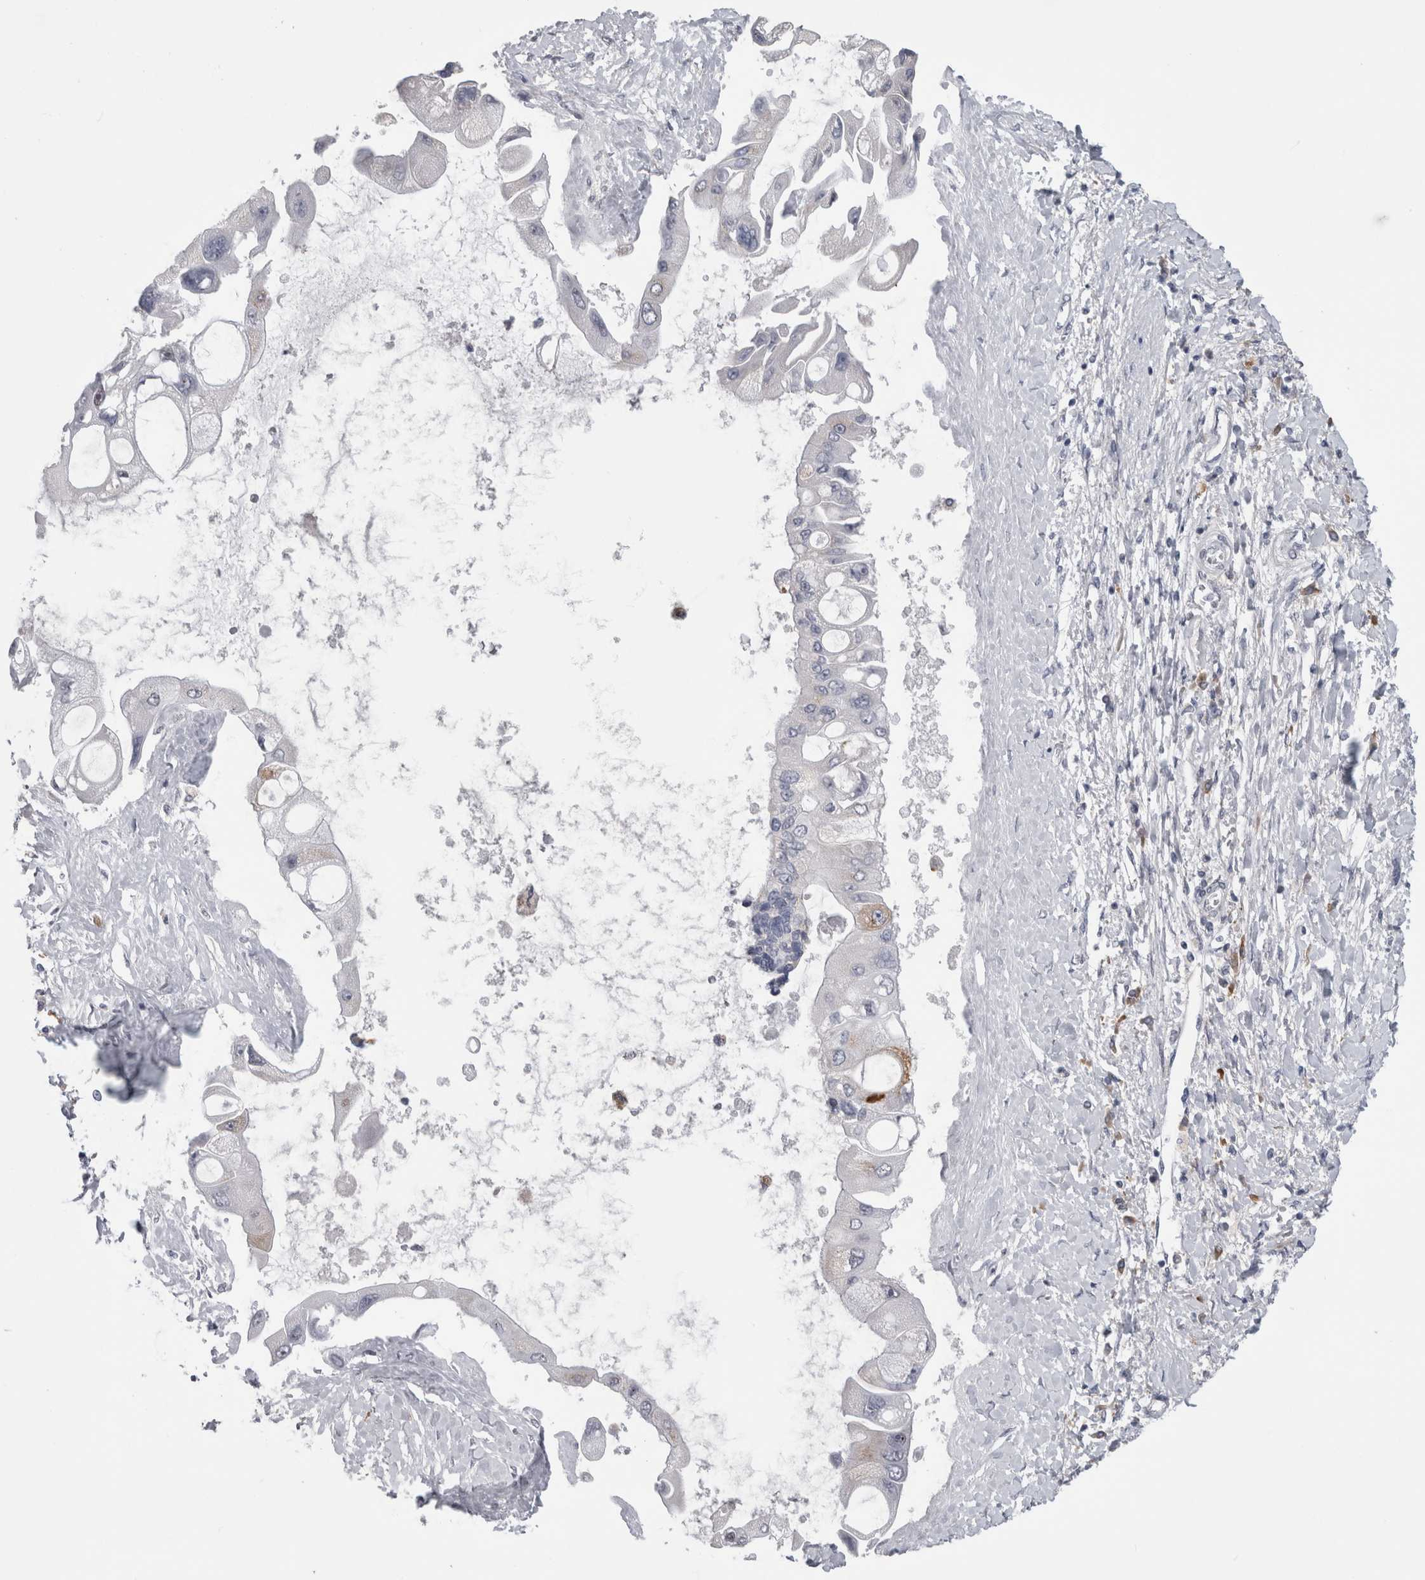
{"staining": {"intensity": "negative", "quantity": "none", "location": "none"}, "tissue": "liver cancer", "cell_type": "Tumor cells", "image_type": "cancer", "snomed": [{"axis": "morphology", "description": "Cholangiocarcinoma"}, {"axis": "topography", "description": "Liver"}], "caption": "Micrograph shows no protein staining in tumor cells of liver cholangiocarcinoma tissue.", "gene": "TMEM242", "patient": {"sex": "male", "age": 50}}